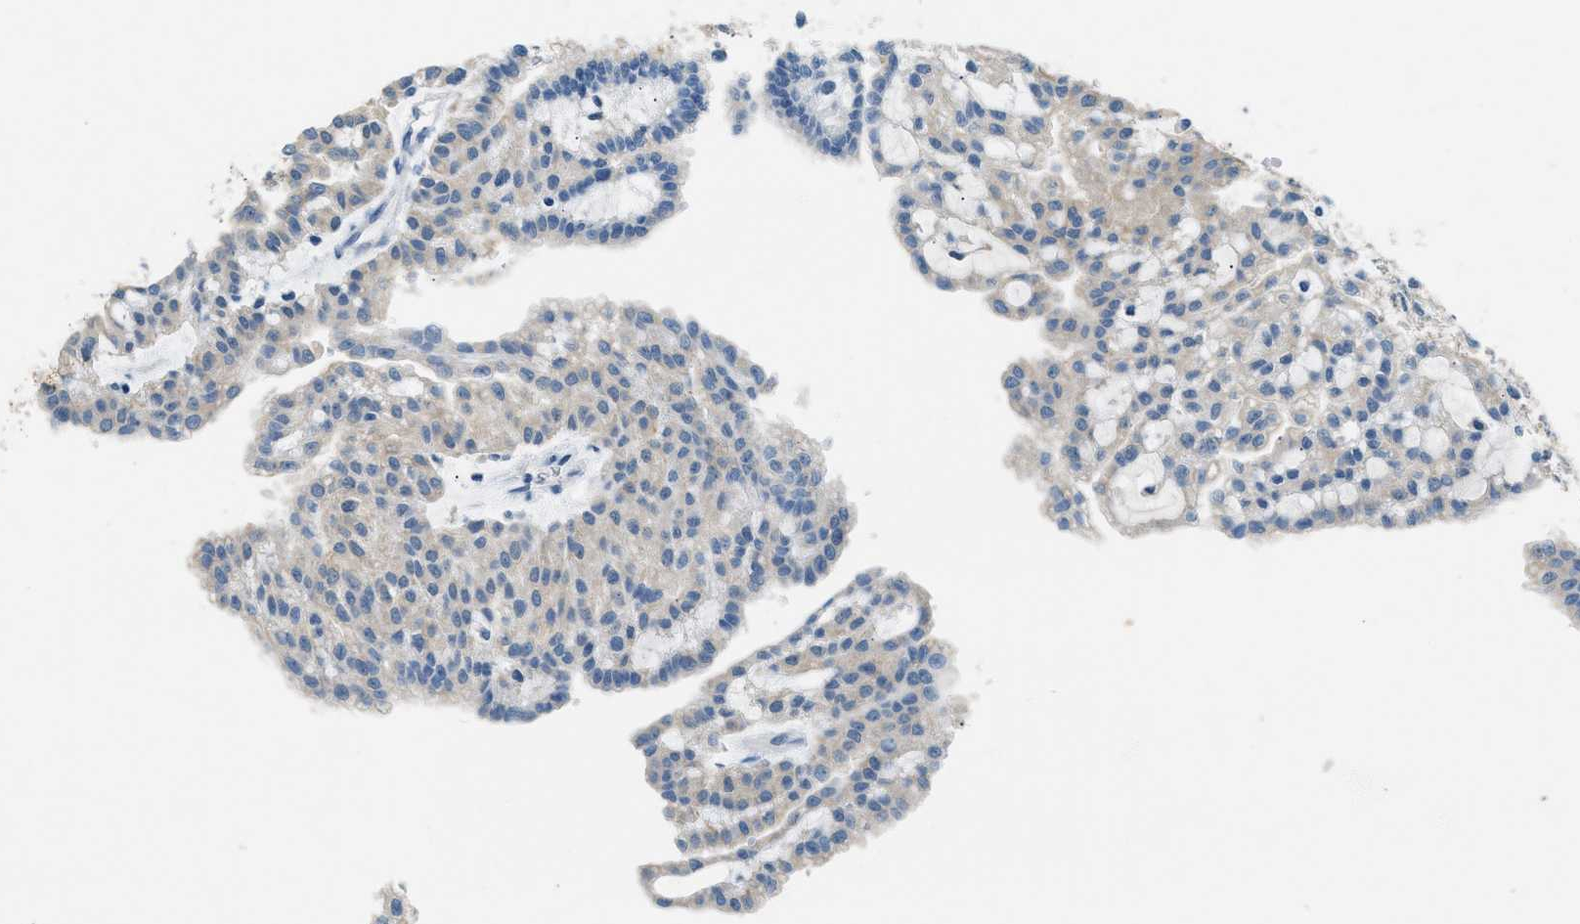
{"staining": {"intensity": "weak", "quantity": "25%-75%", "location": "cytoplasmic/membranous"}, "tissue": "renal cancer", "cell_type": "Tumor cells", "image_type": "cancer", "snomed": [{"axis": "morphology", "description": "Adenocarcinoma, NOS"}, {"axis": "topography", "description": "Kidney"}], "caption": "Immunohistochemical staining of human adenocarcinoma (renal) displays low levels of weak cytoplasmic/membranous protein positivity in about 25%-75% of tumor cells. (Brightfield microscopy of DAB IHC at high magnification).", "gene": "CFAP20", "patient": {"sex": "male", "age": 63}}